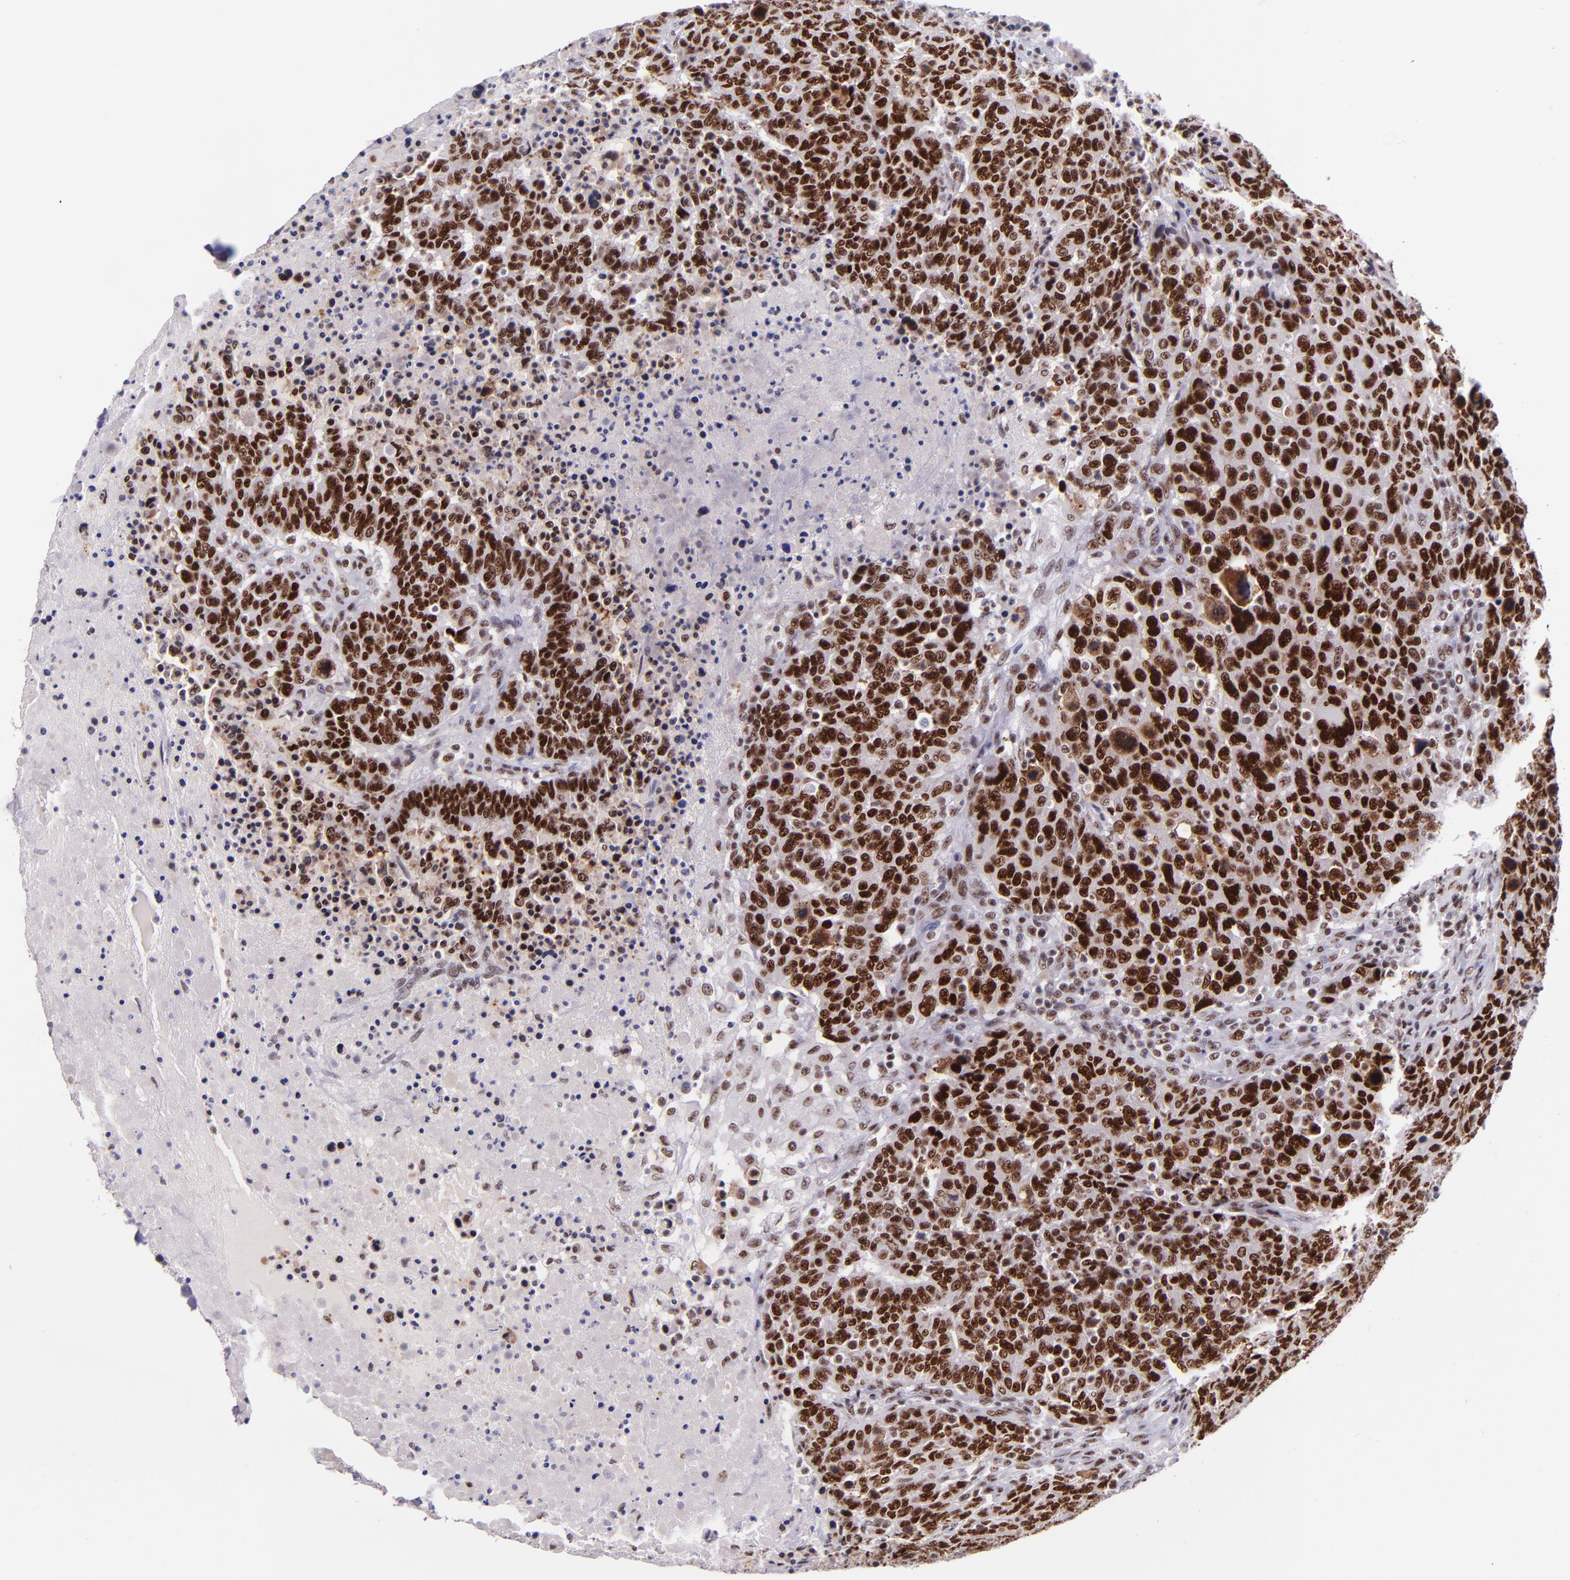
{"staining": {"intensity": "strong", "quantity": ">75%", "location": "nuclear"}, "tissue": "breast cancer", "cell_type": "Tumor cells", "image_type": "cancer", "snomed": [{"axis": "morphology", "description": "Duct carcinoma"}, {"axis": "topography", "description": "Breast"}], "caption": "Strong nuclear staining is present in about >75% of tumor cells in breast intraductal carcinoma. (DAB = brown stain, brightfield microscopy at high magnification).", "gene": "GPKOW", "patient": {"sex": "female", "age": 37}}